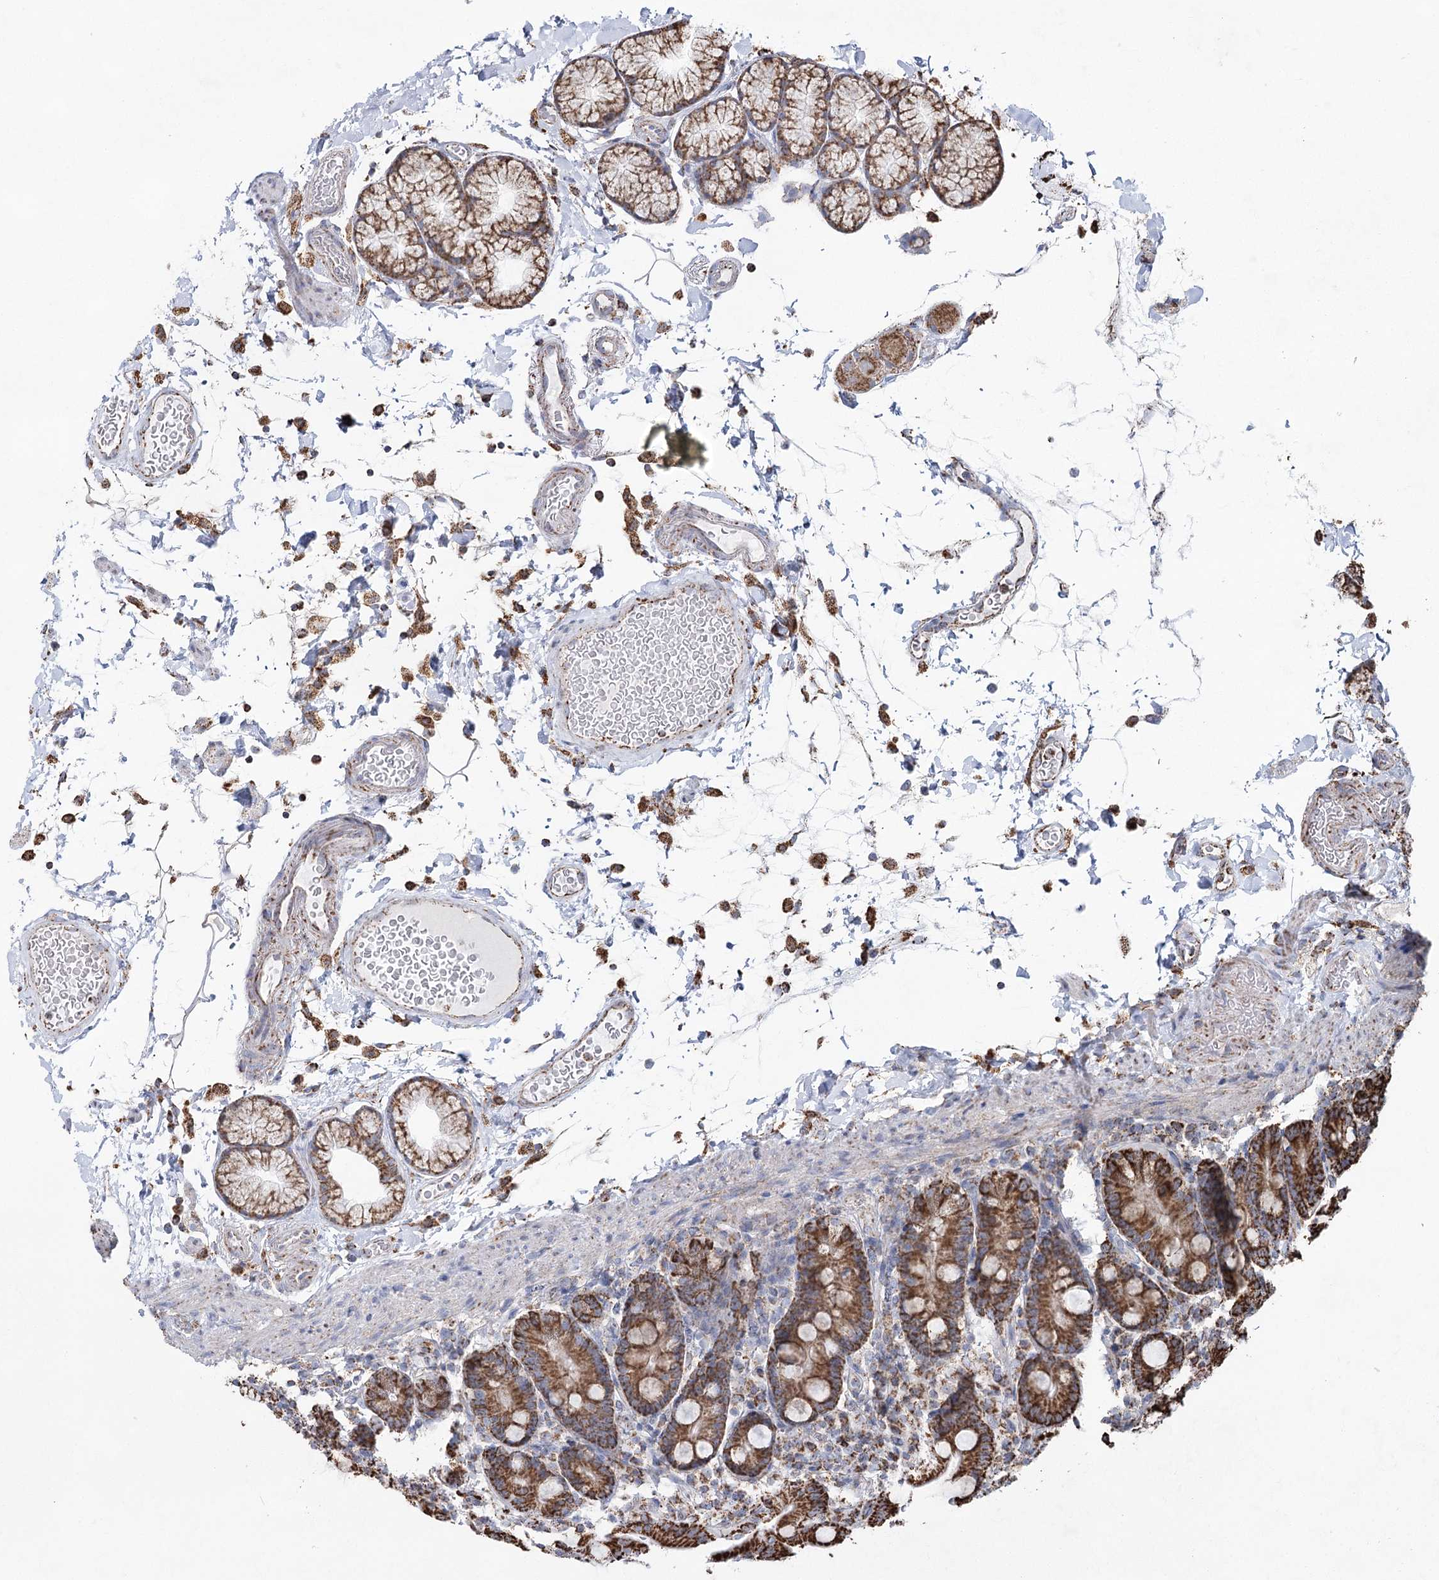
{"staining": {"intensity": "strong", "quantity": ">75%", "location": "cytoplasmic/membranous"}, "tissue": "duodenum", "cell_type": "Glandular cells", "image_type": "normal", "snomed": [{"axis": "morphology", "description": "Normal tissue, NOS"}, {"axis": "topography", "description": "Small intestine, NOS"}], "caption": "Immunohistochemical staining of normal human duodenum shows strong cytoplasmic/membranous protein staining in approximately >75% of glandular cells. Ihc stains the protein in brown and the nuclei are stained blue.", "gene": "CWF19L1", "patient": {"sex": "female", "age": 71}}